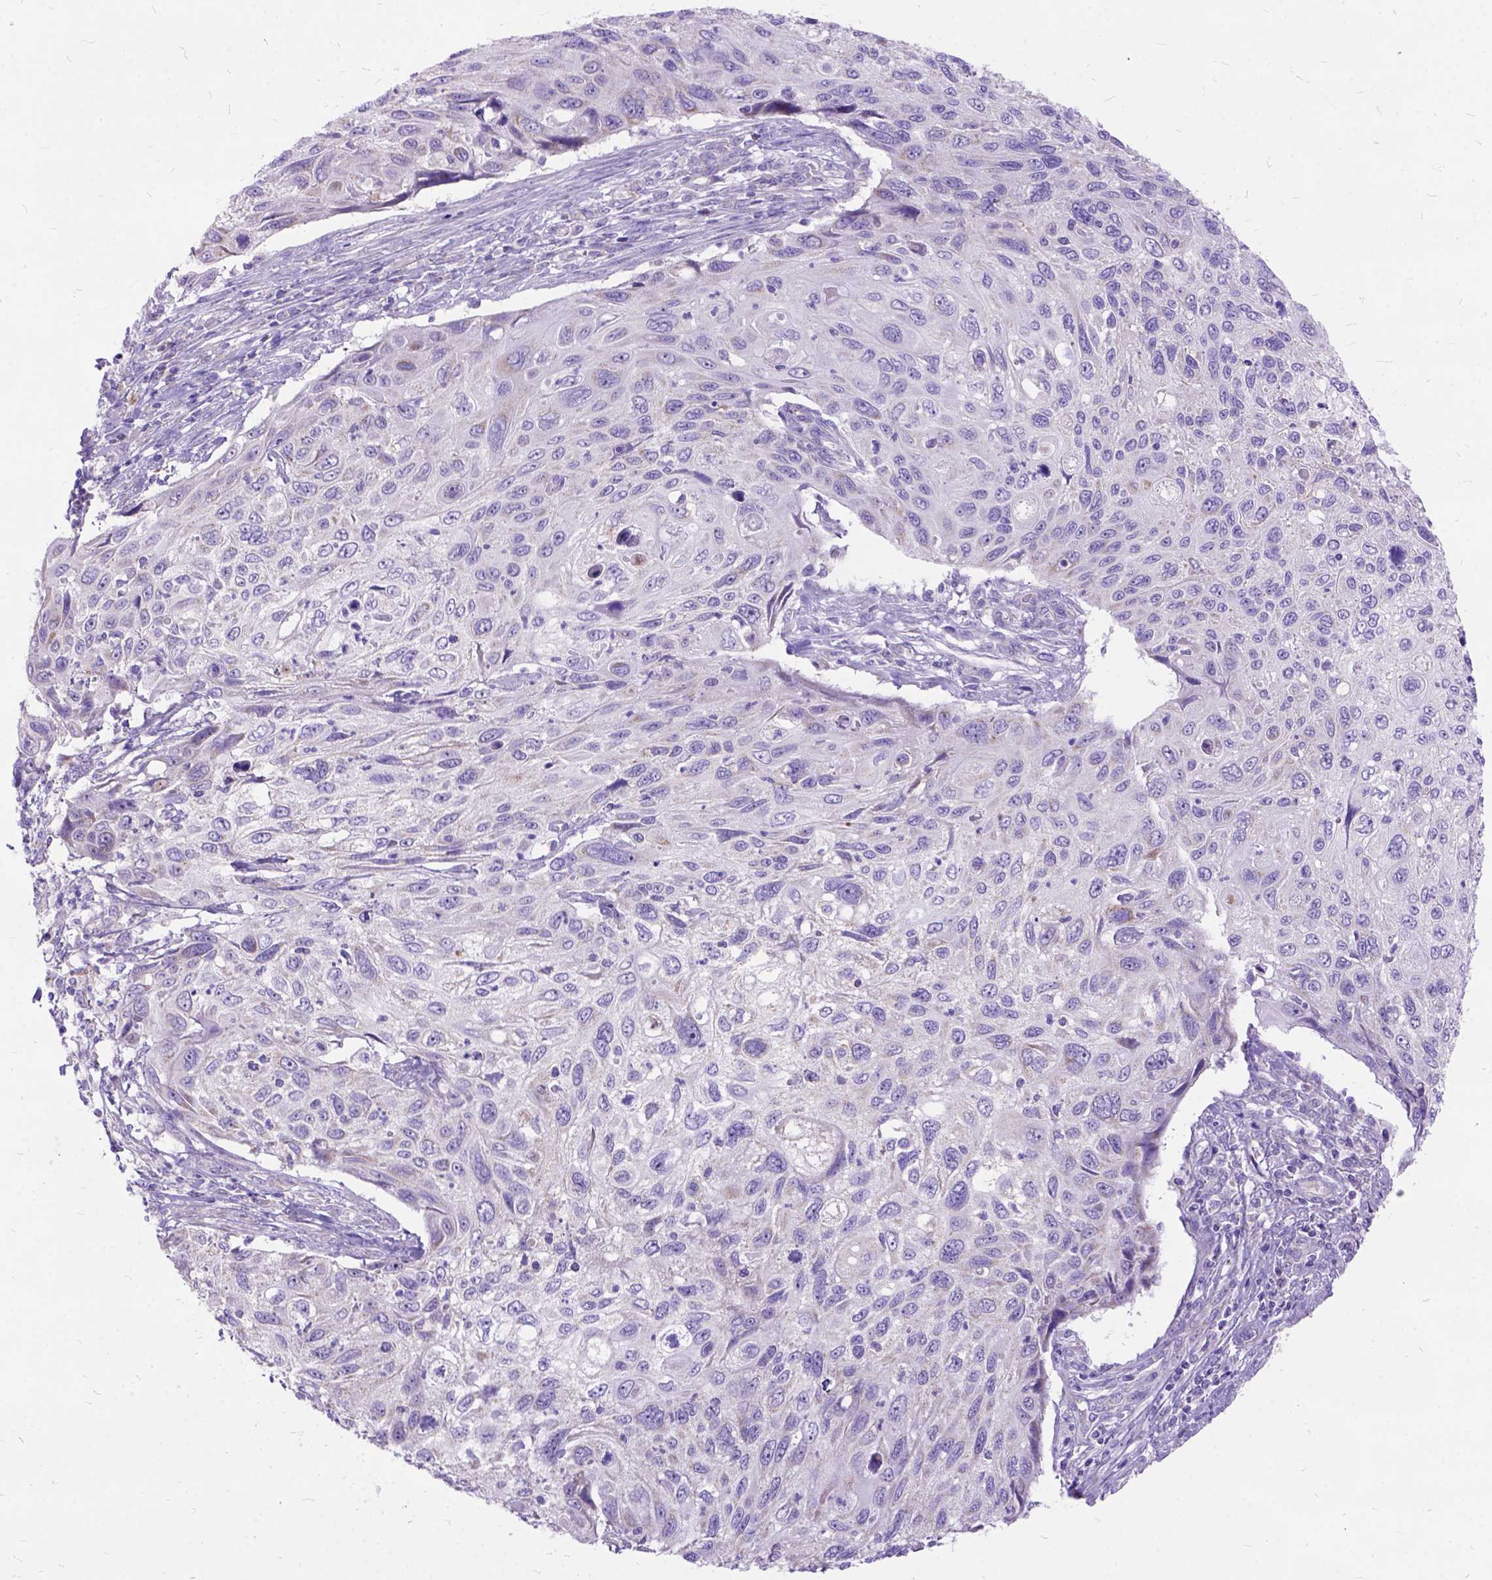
{"staining": {"intensity": "negative", "quantity": "none", "location": "none"}, "tissue": "cervical cancer", "cell_type": "Tumor cells", "image_type": "cancer", "snomed": [{"axis": "morphology", "description": "Squamous cell carcinoma, NOS"}, {"axis": "topography", "description": "Cervix"}], "caption": "Tumor cells show no significant expression in cervical squamous cell carcinoma. (DAB (3,3'-diaminobenzidine) IHC, high magnification).", "gene": "CTAG2", "patient": {"sex": "female", "age": 70}}